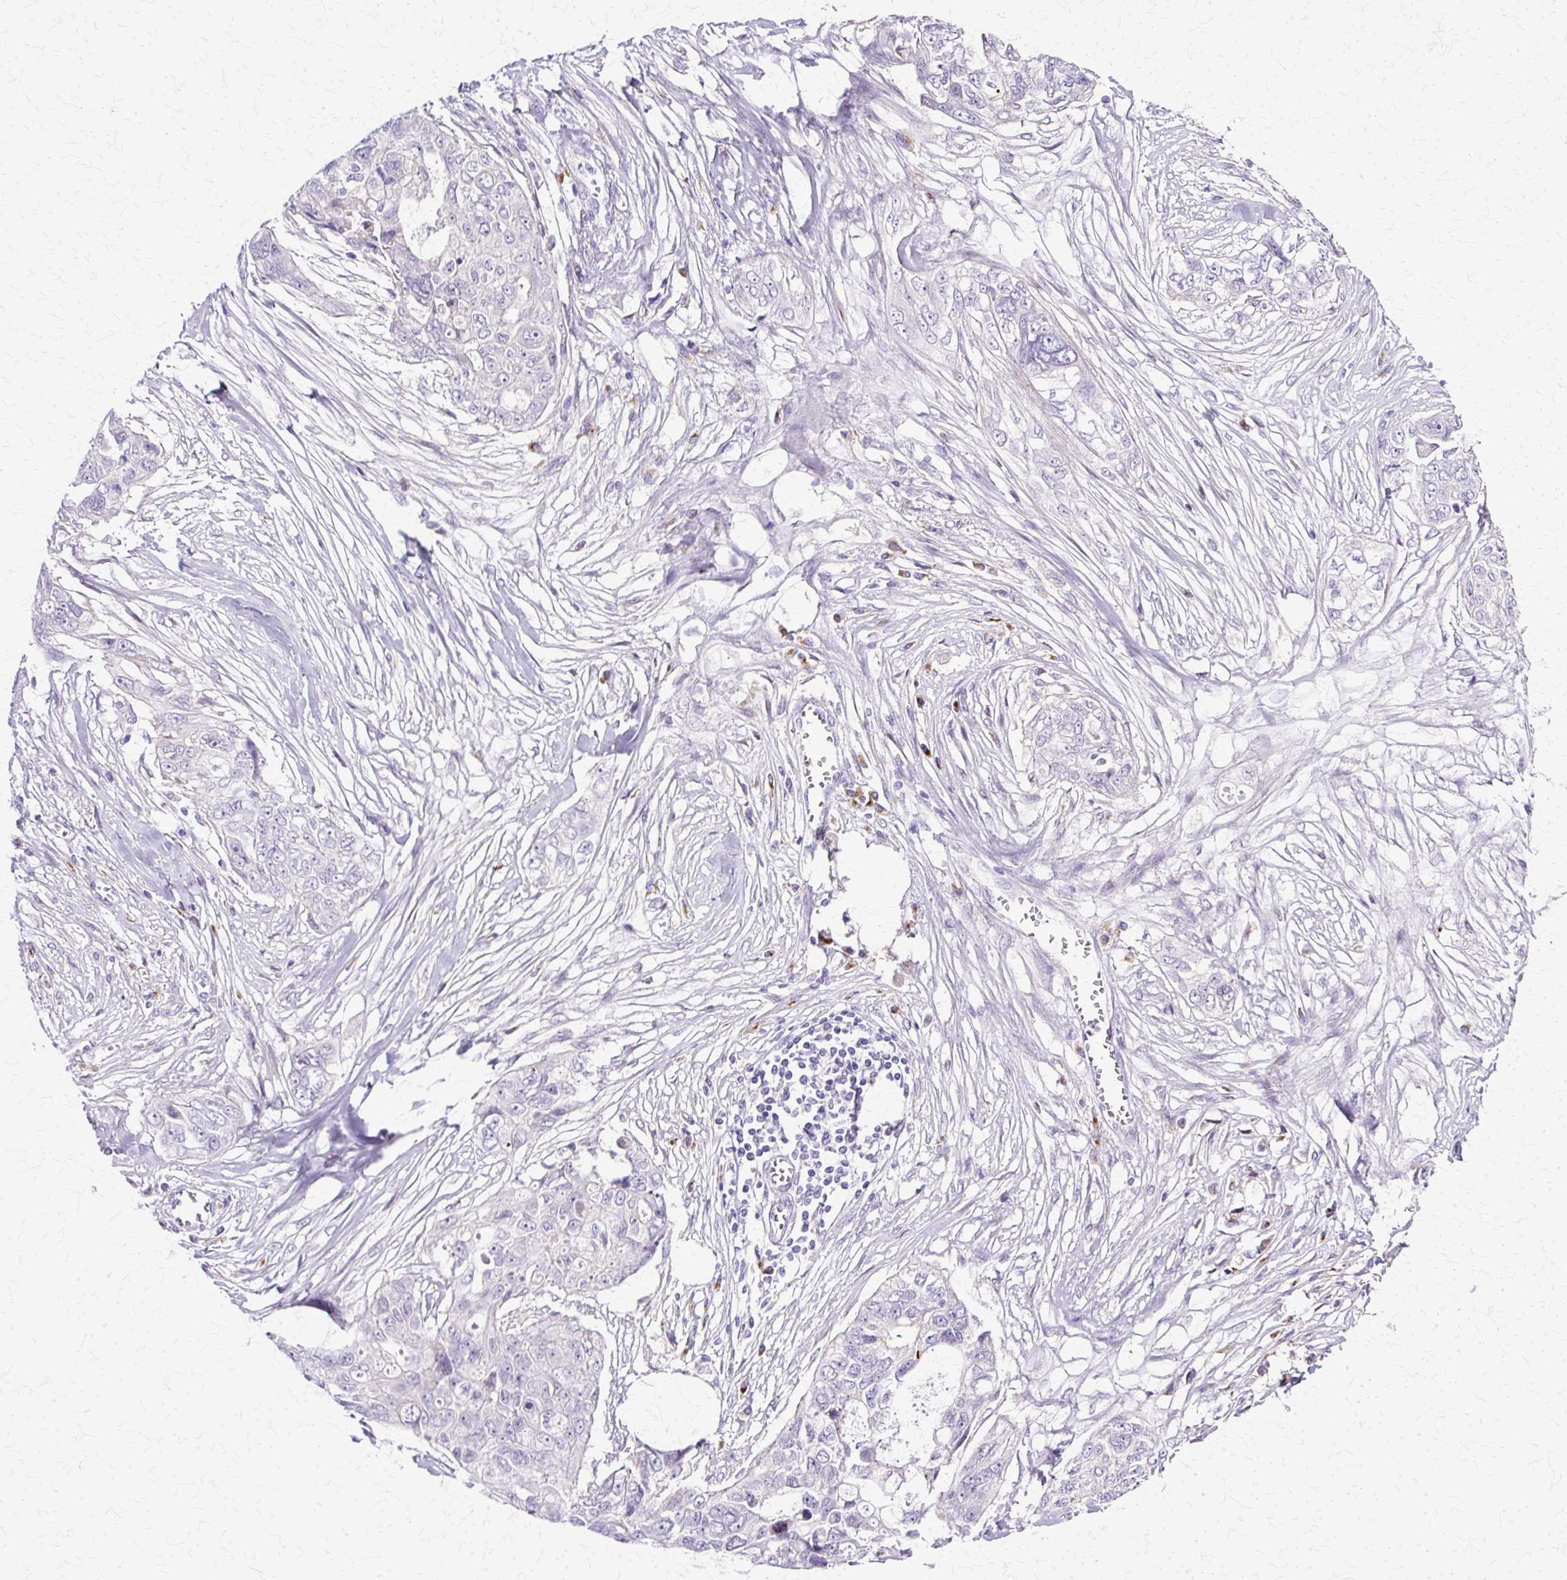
{"staining": {"intensity": "negative", "quantity": "none", "location": "none"}, "tissue": "ovarian cancer", "cell_type": "Tumor cells", "image_type": "cancer", "snomed": [{"axis": "morphology", "description": "Carcinoma, endometroid"}, {"axis": "topography", "description": "Ovary"}], "caption": "Human ovarian endometroid carcinoma stained for a protein using immunohistochemistry (IHC) shows no positivity in tumor cells.", "gene": "TBC1D3G", "patient": {"sex": "female", "age": 70}}